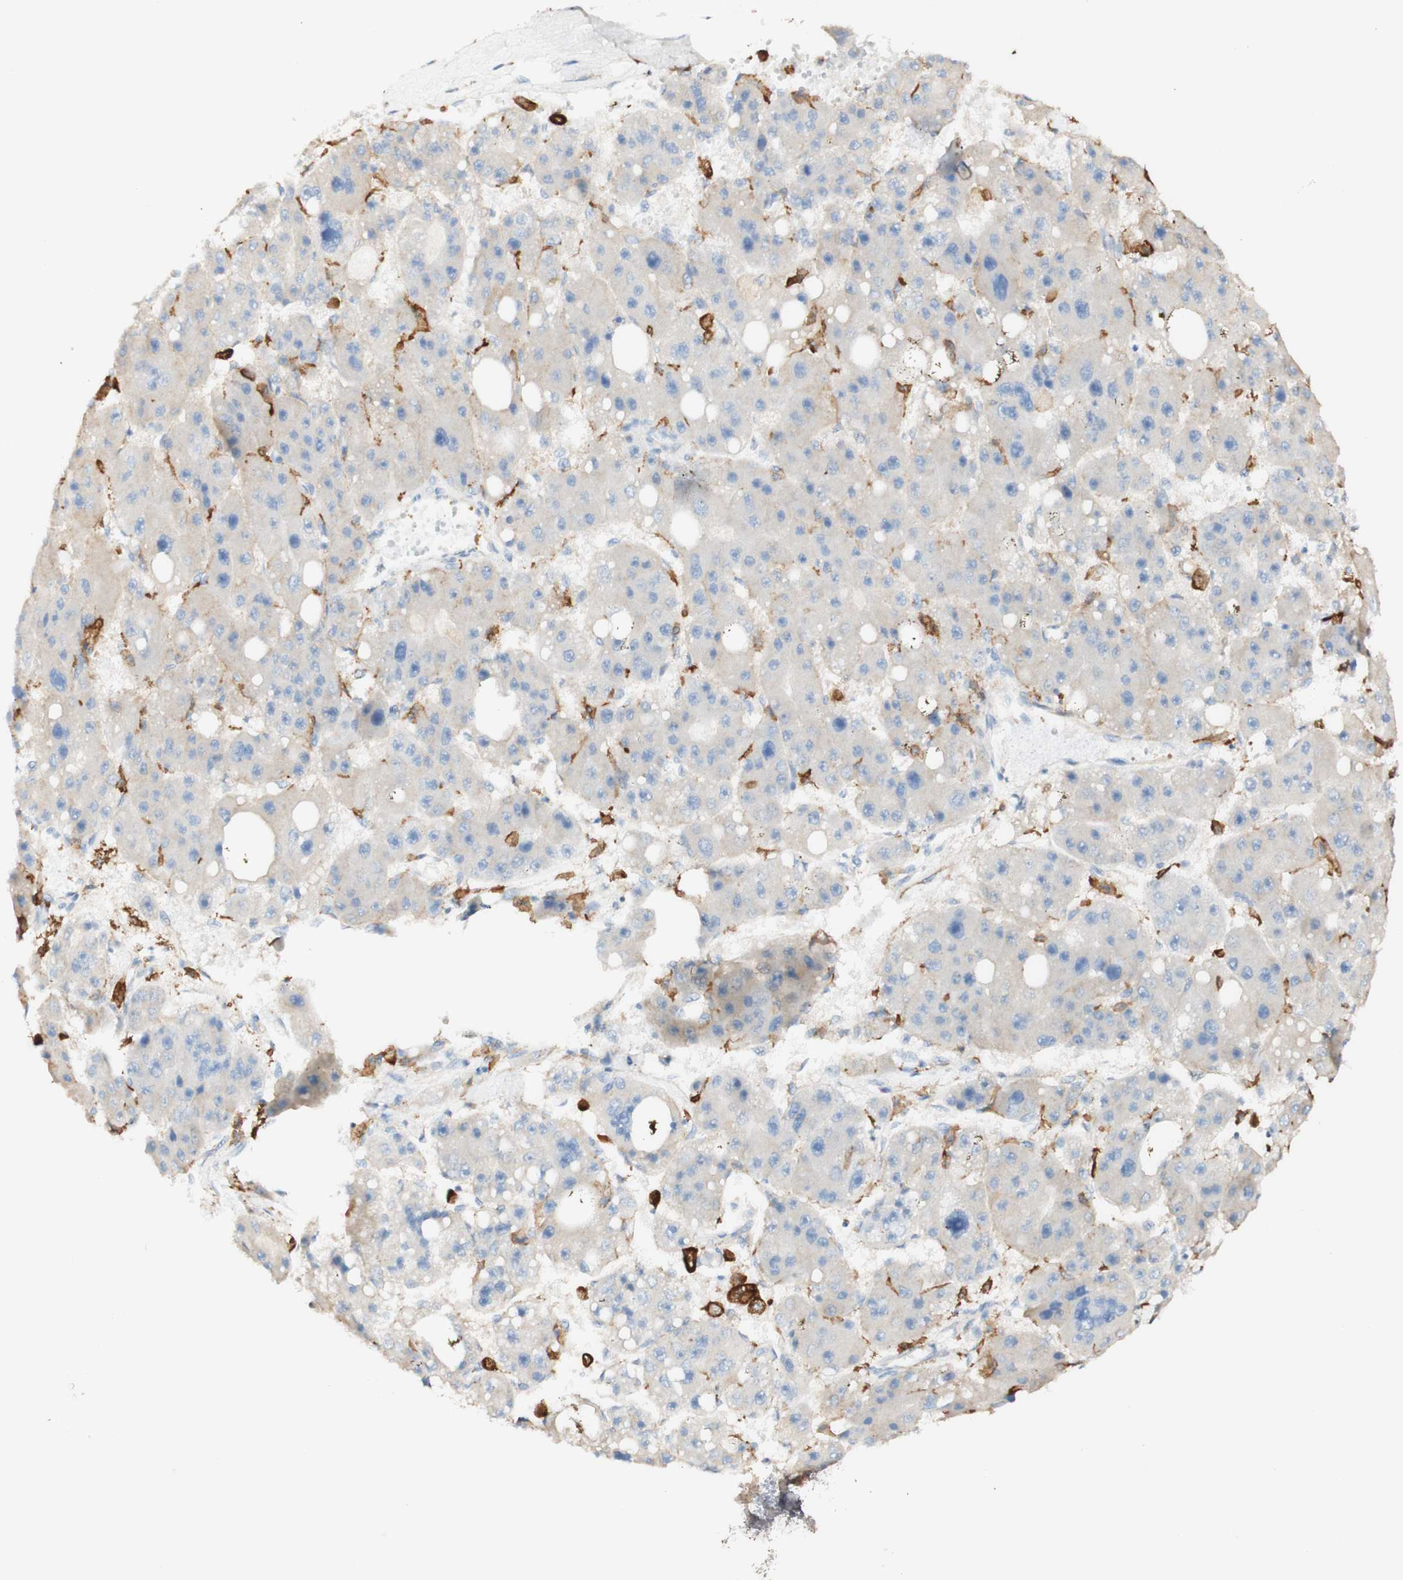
{"staining": {"intensity": "weak", "quantity": "25%-75%", "location": "cytoplasmic/membranous"}, "tissue": "liver cancer", "cell_type": "Tumor cells", "image_type": "cancer", "snomed": [{"axis": "morphology", "description": "Carcinoma, Hepatocellular, NOS"}, {"axis": "topography", "description": "Liver"}], "caption": "Immunohistochemistry staining of liver cancer (hepatocellular carcinoma), which demonstrates low levels of weak cytoplasmic/membranous staining in approximately 25%-75% of tumor cells indicating weak cytoplasmic/membranous protein staining. The staining was performed using DAB (brown) for protein detection and nuclei were counterstained in hematoxylin (blue).", "gene": "FCGRT", "patient": {"sex": "female", "age": 61}}